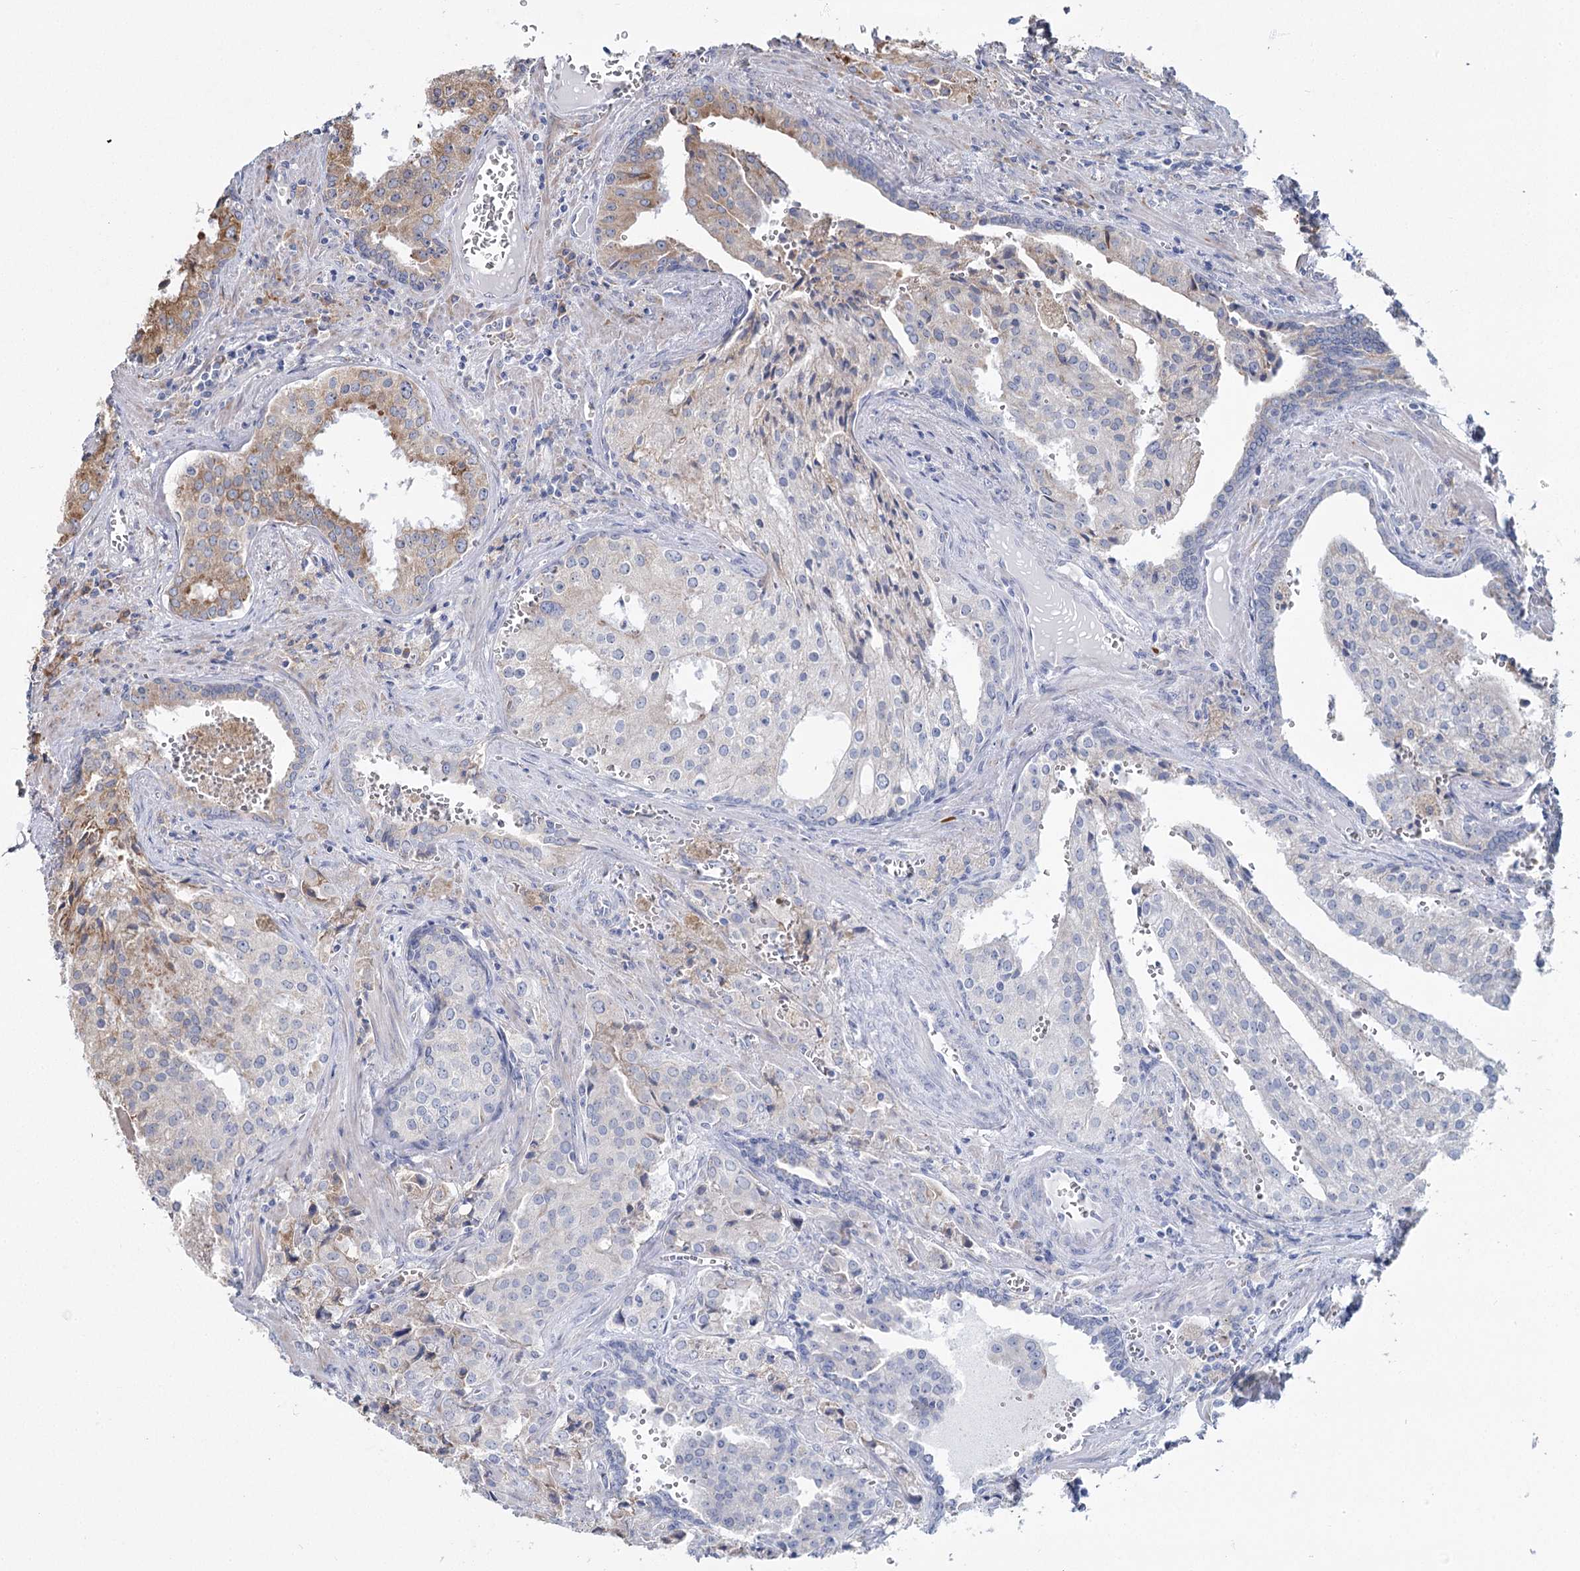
{"staining": {"intensity": "weak", "quantity": "<25%", "location": "cytoplasmic/membranous"}, "tissue": "prostate cancer", "cell_type": "Tumor cells", "image_type": "cancer", "snomed": [{"axis": "morphology", "description": "Adenocarcinoma, High grade"}, {"axis": "topography", "description": "Prostate"}], "caption": "Immunohistochemistry histopathology image of neoplastic tissue: human prostate cancer (adenocarcinoma (high-grade)) stained with DAB (3,3'-diaminobenzidine) displays no significant protein expression in tumor cells. (DAB IHC with hematoxylin counter stain).", "gene": "ZCCHC9", "patient": {"sex": "male", "age": 68}}